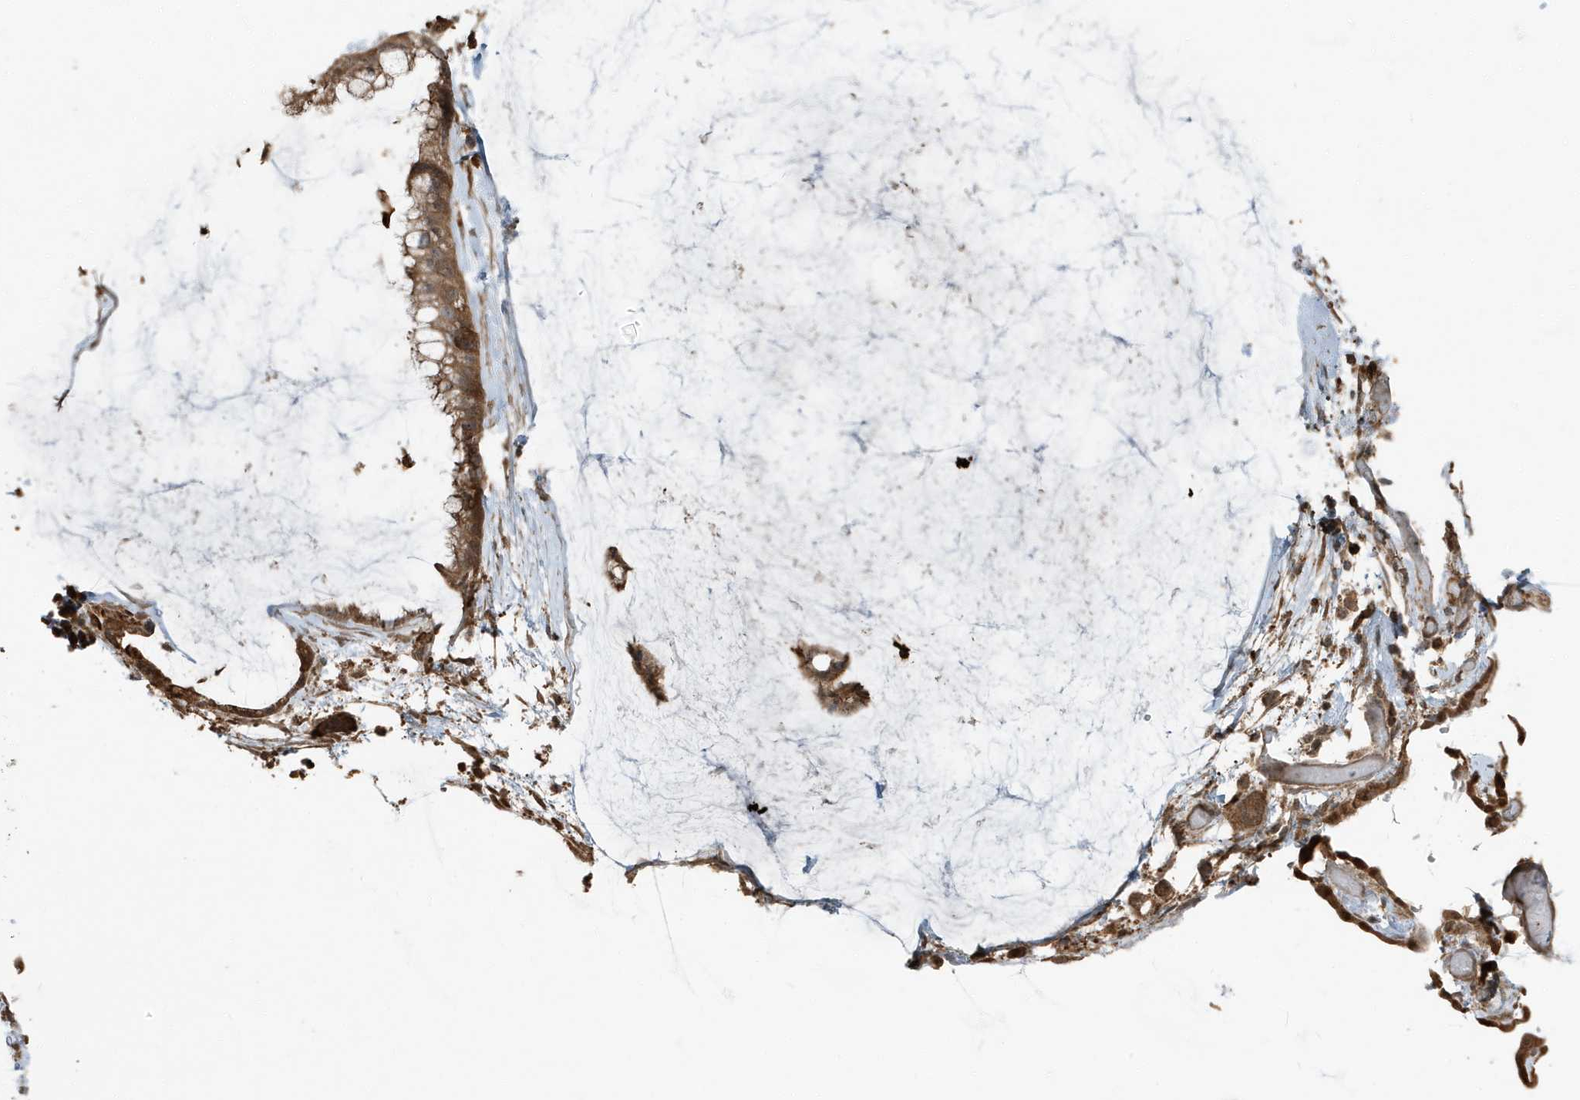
{"staining": {"intensity": "moderate", "quantity": ">75%", "location": "cytoplasmic/membranous"}, "tissue": "ovarian cancer", "cell_type": "Tumor cells", "image_type": "cancer", "snomed": [{"axis": "morphology", "description": "Cystadenocarcinoma, mucinous, NOS"}, {"axis": "topography", "description": "Ovary"}], "caption": "IHC photomicrograph of neoplastic tissue: human mucinous cystadenocarcinoma (ovarian) stained using immunohistochemistry reveals medium levels of moderate protein expression localized specifically in the cytoplasmic/membranous of tumor cells, appearing as a cytoplasmic/membranous brown color.", "gene": "AZI2", "patient": {"sex": "female", "age": 39}}